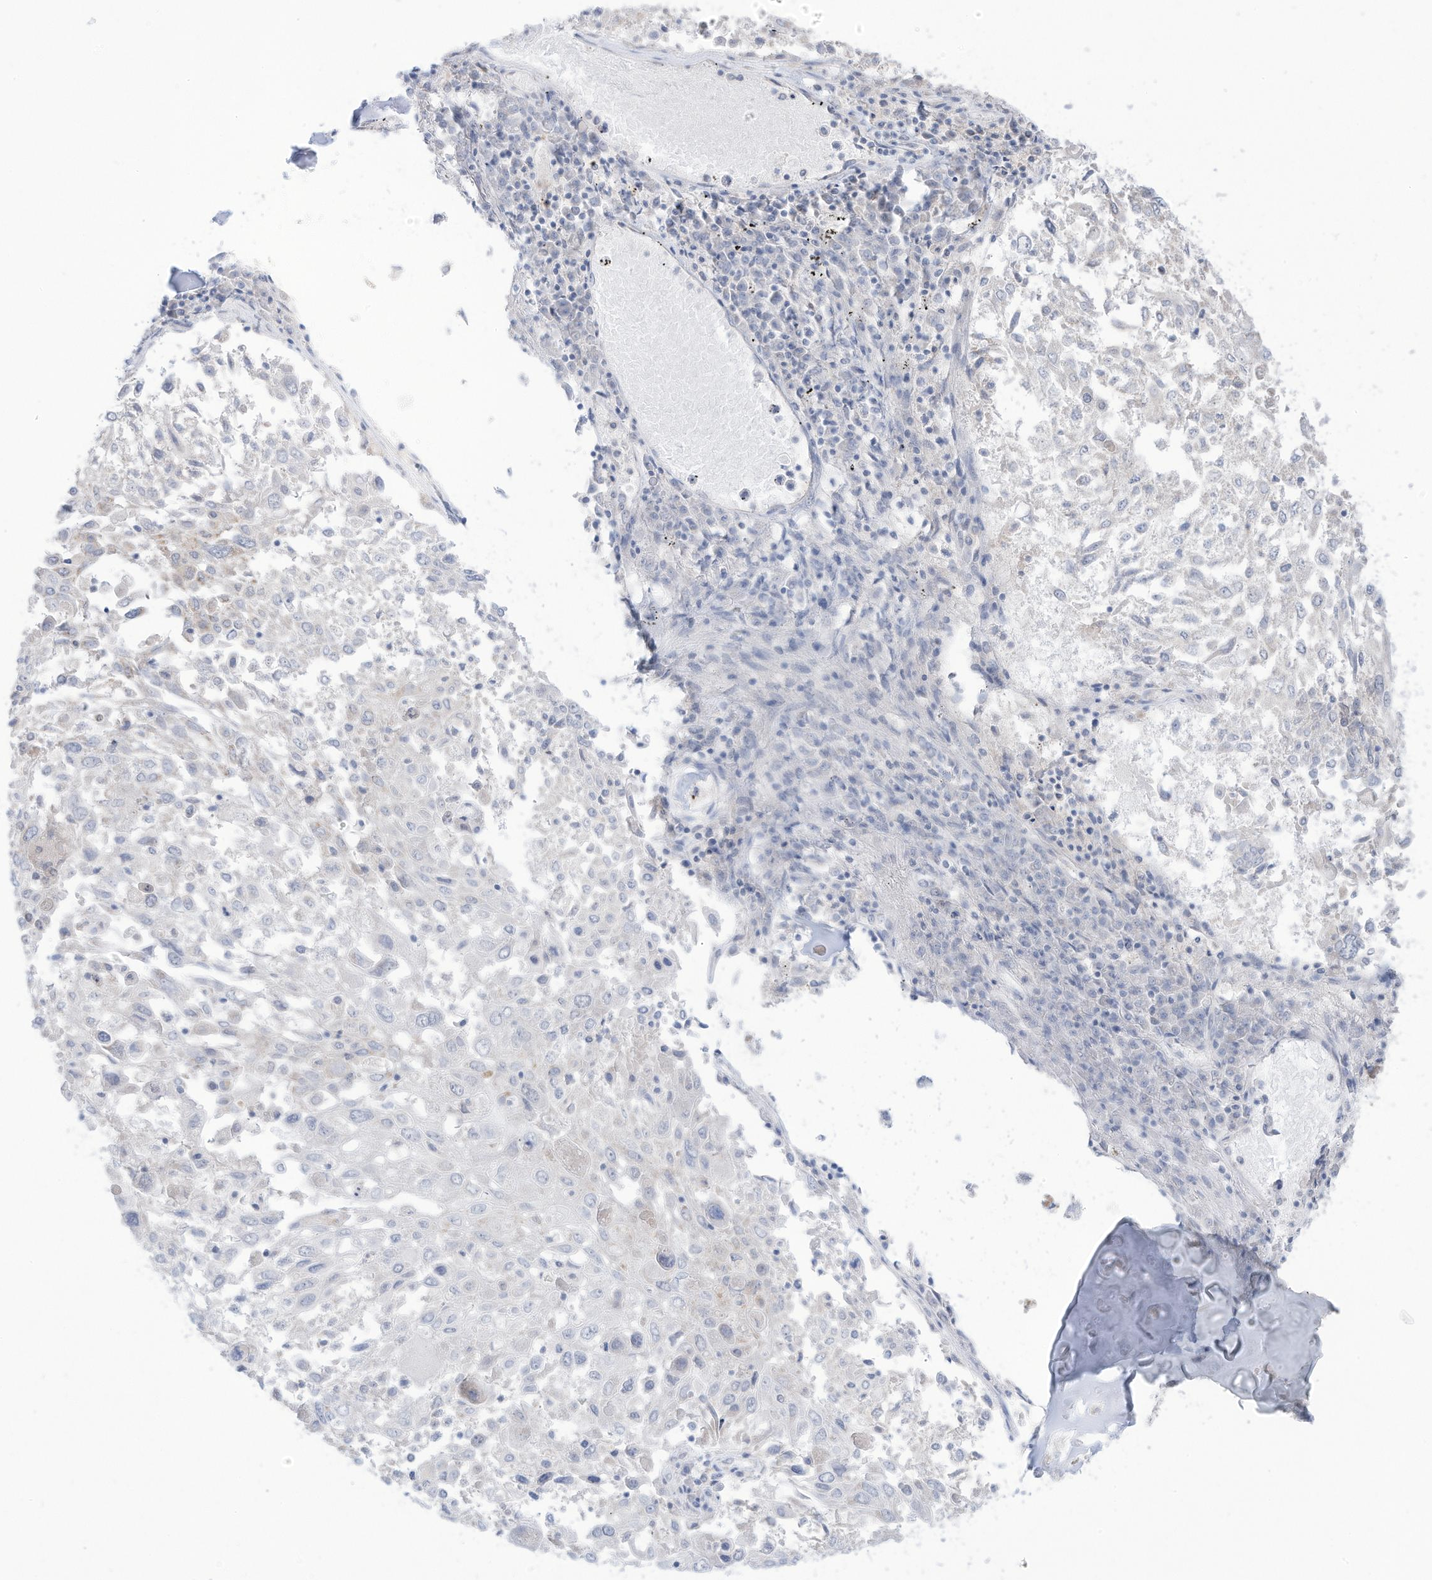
{"staining": {"intensity": "negative", "quantity": "none", "location": "none"}, "tissue": "lung cancer", "cell_type": "Tumor cells", "image_type": "cancer", "snomed": [{"axis": "morphology", "description": "Squamous cell carcinoma, NOS"}, {"axis": "topography", "description": "Lung"}], "caption": "Immunohistochemical staining of human lung squamous cell carcinoma shows no significant positivity in tumor cells.", "gene": "OGT", "patient": {"sex": "male", "age": 65}}